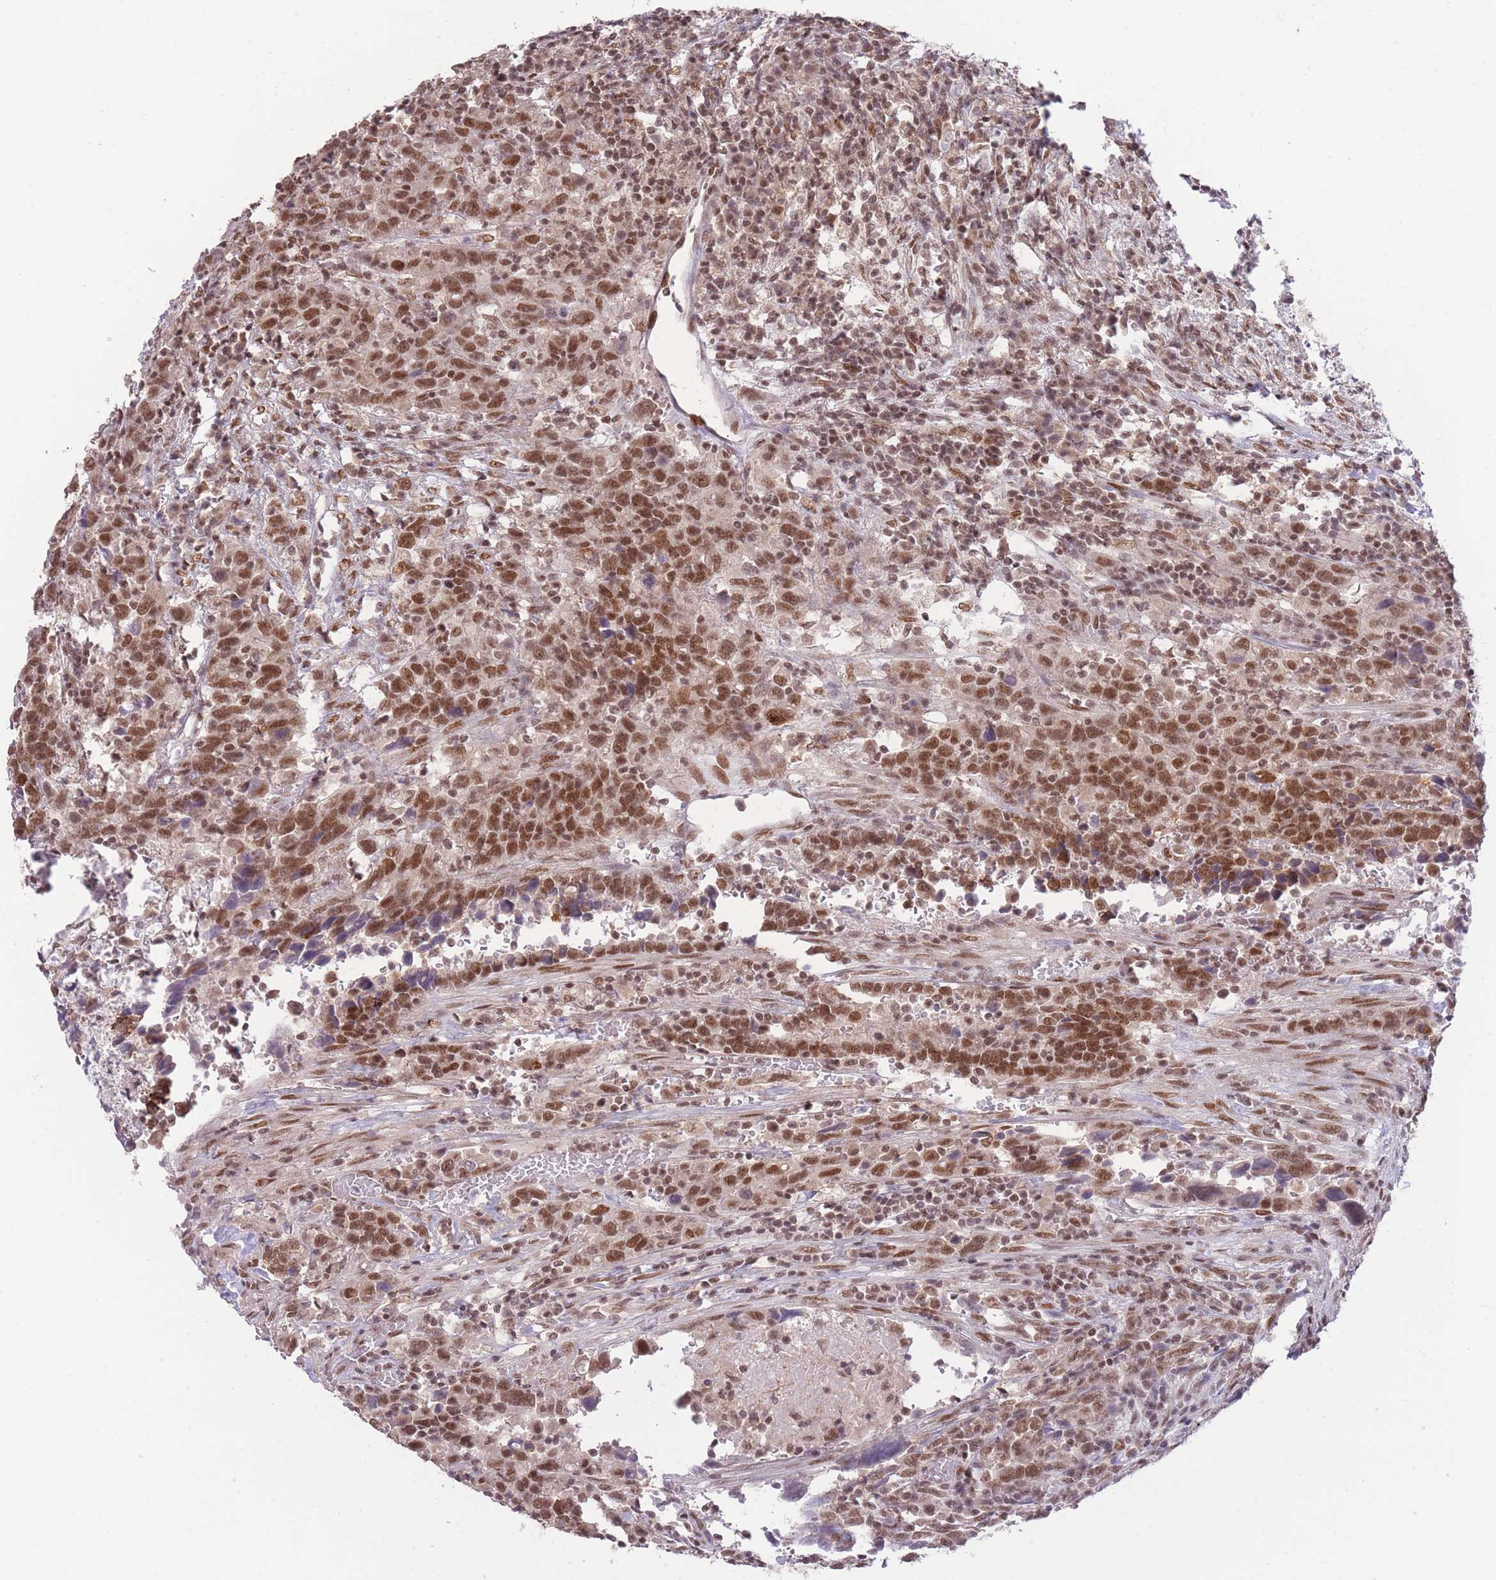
{"staining": {"intensity": "strong", "quantity": ">75%", "location": "nuclear"}, "tissue": "urothelial cancer", "cell_type": "Tumor cells", "image_type": "cancer", "snomed": [{"axis": "morphology", "description": "Urothelial carcinoma, High grade"}, {"axis": "topography", "description": "Urinary bladder"}], "caption": "Human urothelial carcinoma (high-grade) stained with a brown dye shows strong nuclear positive expression in about >75% of tumor cells.", "gene": "CARD8", "patient": {"sex": "male", "age": 61}}